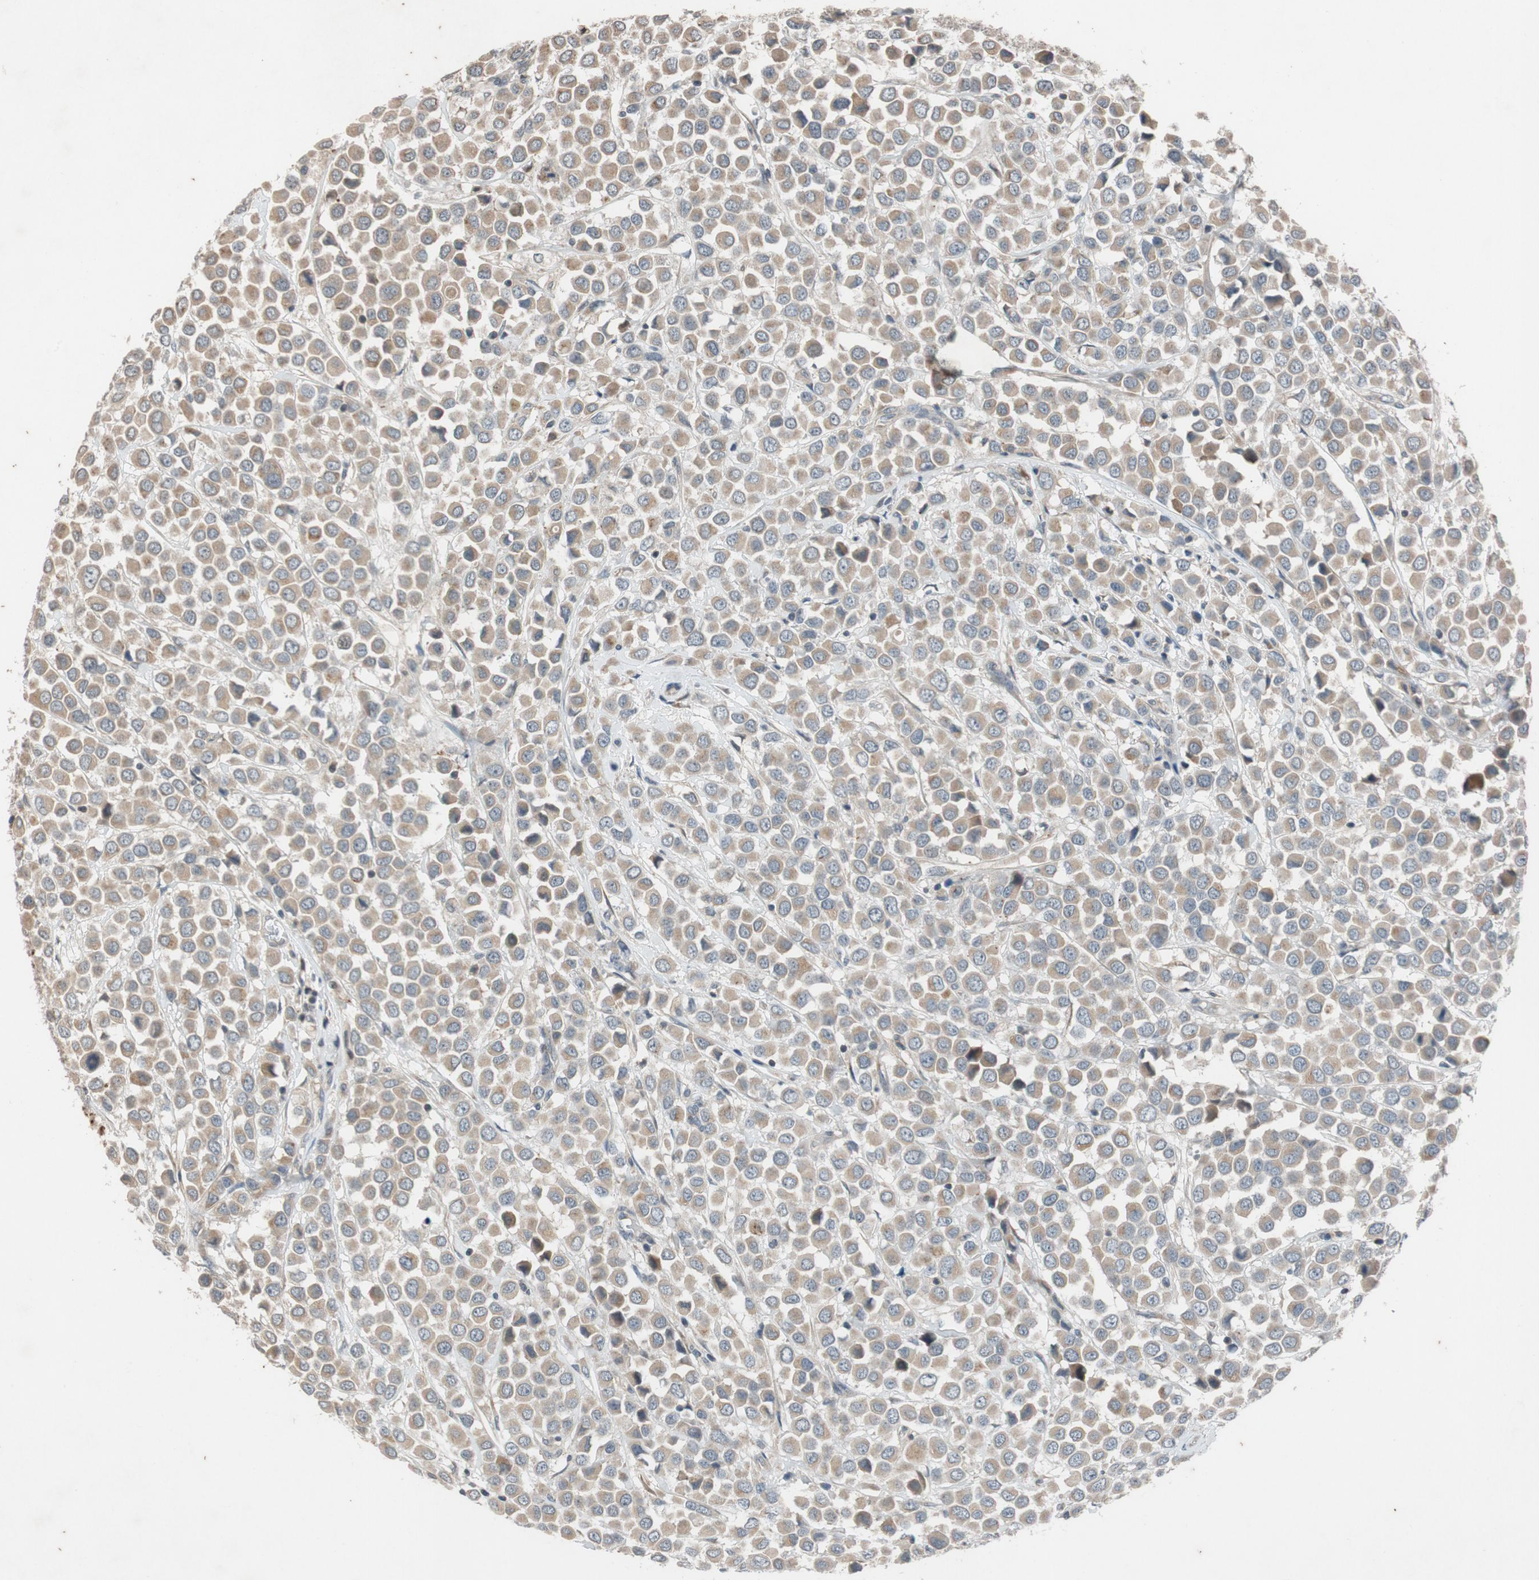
{"staining": {"intensity": "moderate", "quantity": ">75%", "location": "cytoplasmic/membranous"}, "tissue": "breast cancer", "cell_type": "Tumor cells", "image_type": "cancer", "snomed": [{"axis": "morphology", "description": "Duct carcinoma"}, {"axis": "topography", "description": "Breast"}], "caption": "IHC photomicrograph of breast cancer stained for a protein (brown), which exhibits medium levels of moderate cytoplasmic/membranous staining in approximately >75% of tumor cells.", "gene": "ATP2C1", "patient": {"sex": "female", "age": 61}}